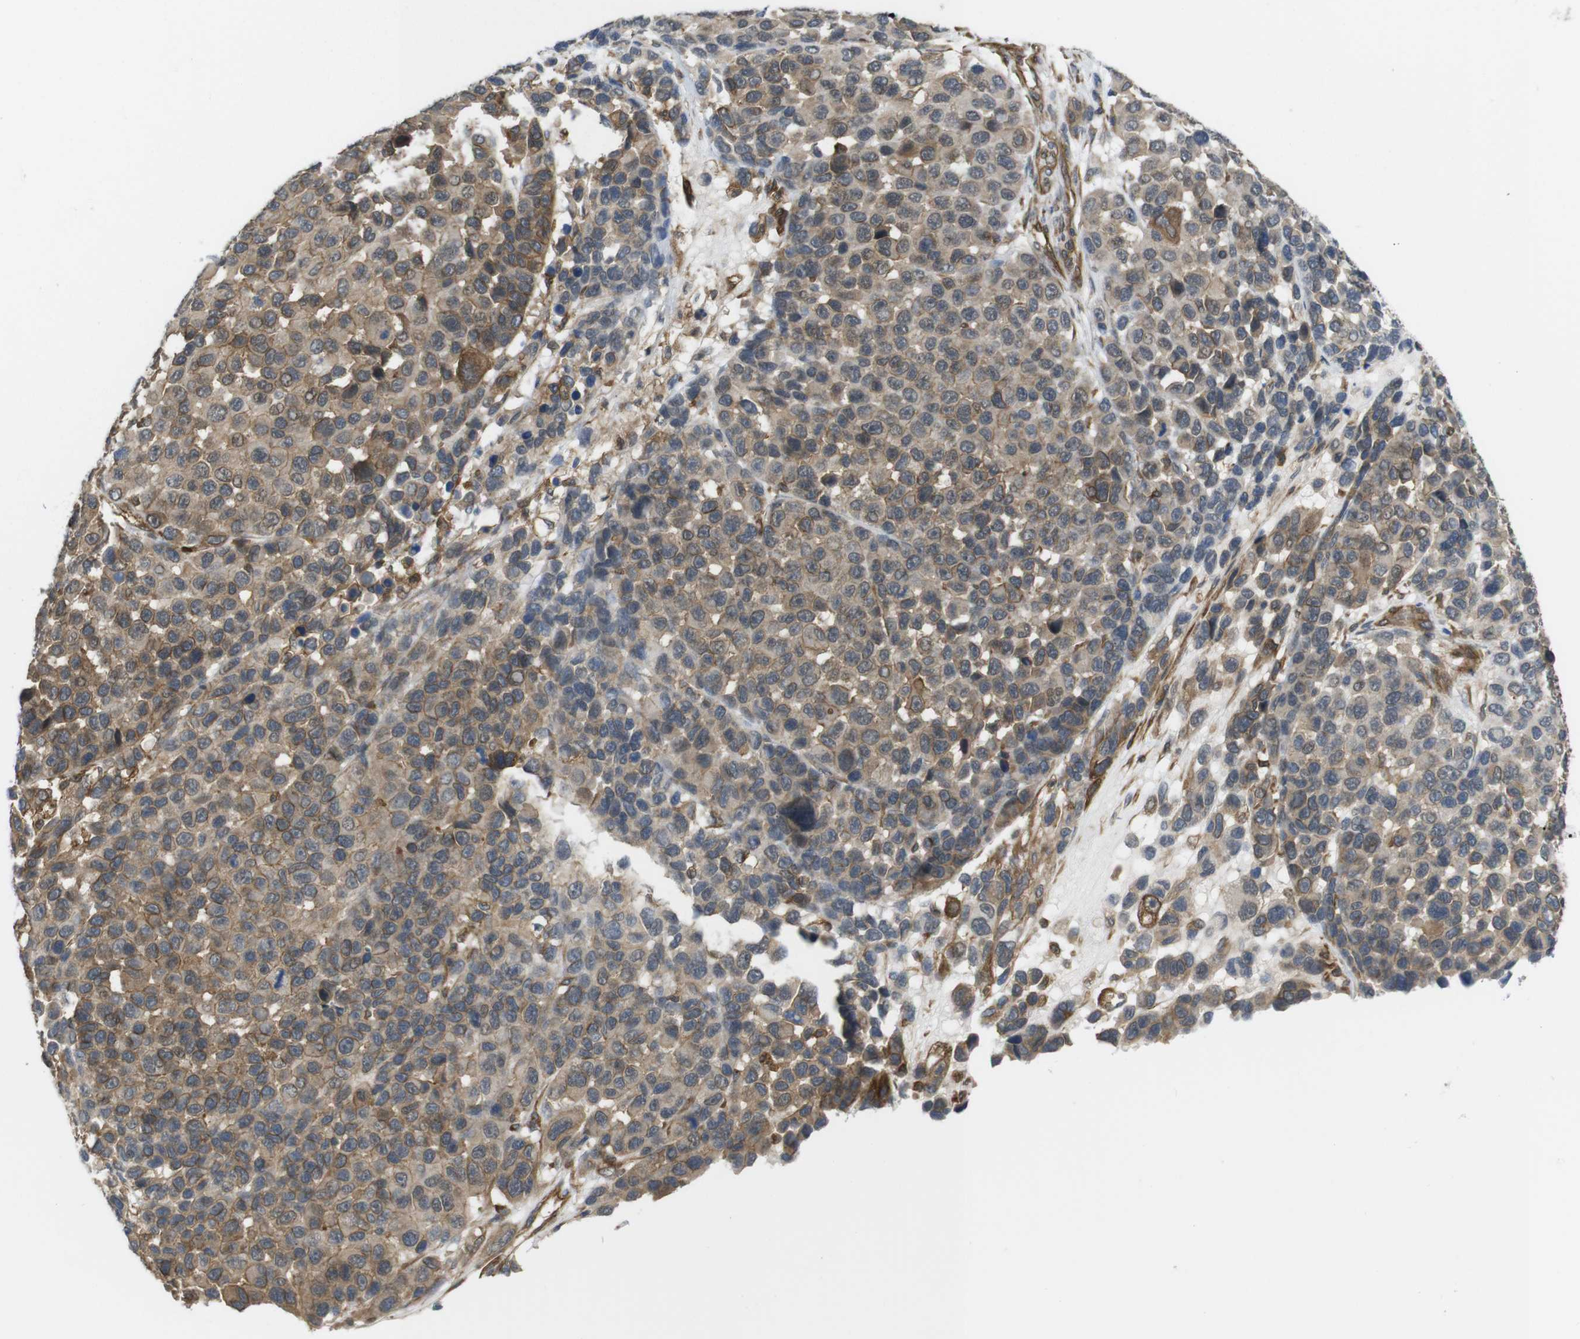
{"staining": {"intensity": "moderate", "quantity": ">75%", "location": "cytoplasmic/membranous"}, "tissue": "melanoma", "cell_type": "Tumor cells", "image_type": "cancer", "snomed": [{"axis": "morphology", "description": "Malignant melanoma, NOS"}, {"axis": "topography", "description": "Skin"}], "caption": "Malignant melanoma stained with IHC displays moderate cytoplasmic/membranous expression in about >75% of tumor cells. The protein is stained brown, and the nuclei are stained in blue (DAB (3,3'-diaminobenzidine) IHC with brightfield microscopy, high magnification).", "gene": "ZDHHC5", "patient": {"sex": "male", "age": 53}}